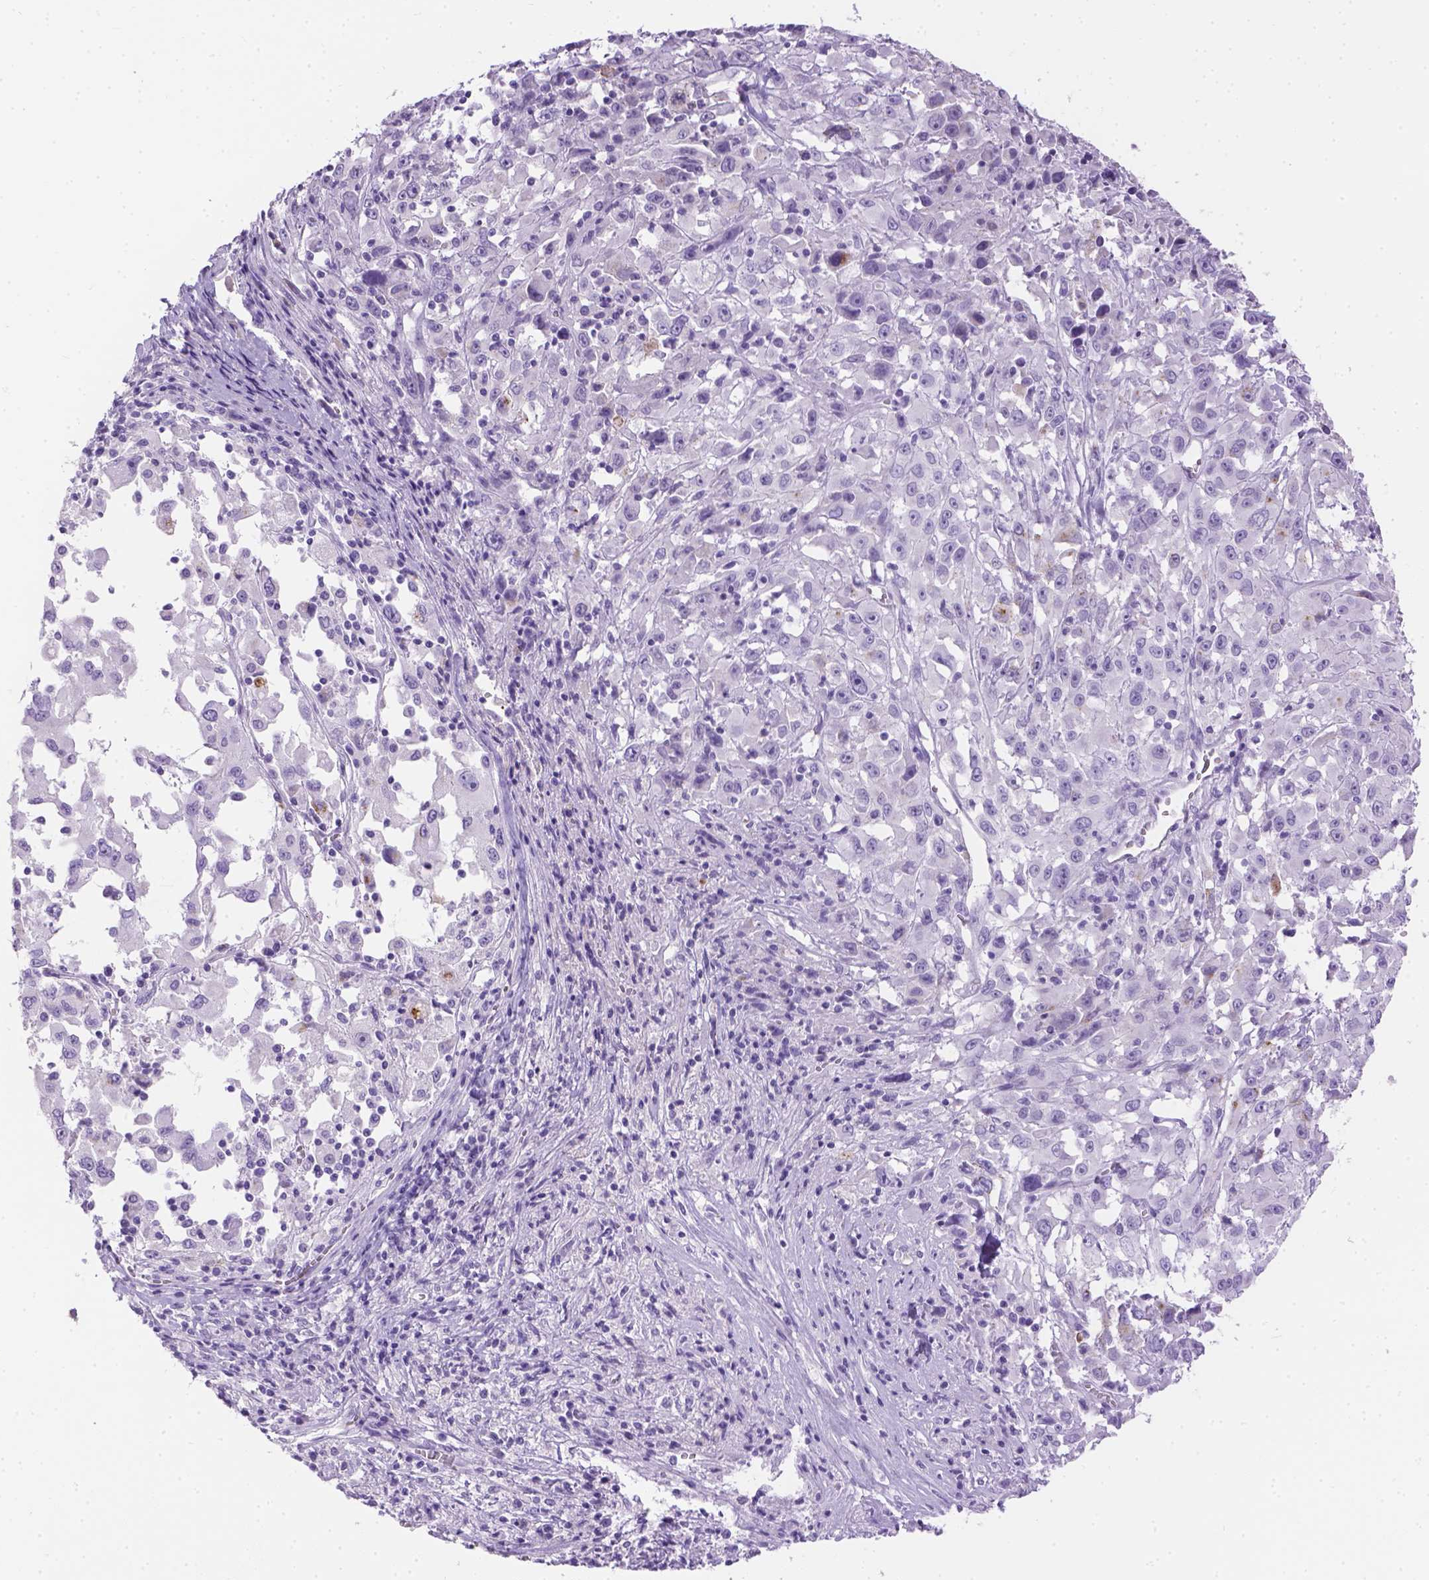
{"staining": {"intensity": "negative", "quantity": "none", "location": "none"}, "tissue": "melanoma", "cell_type": "Tumor cells", "image_type": "cancer", "snomed": [{"axis": "morphology", "description": "Malignant melanoma, Metastatic site"}, {"axis": "topography", "description": "Soft tissue"}], "caption": "Micrograph shows no protein positivity in tumor cells of melanoma tissue.", "gene": "TMEM38A", "patient": {"sex": "male", "age": 50}}